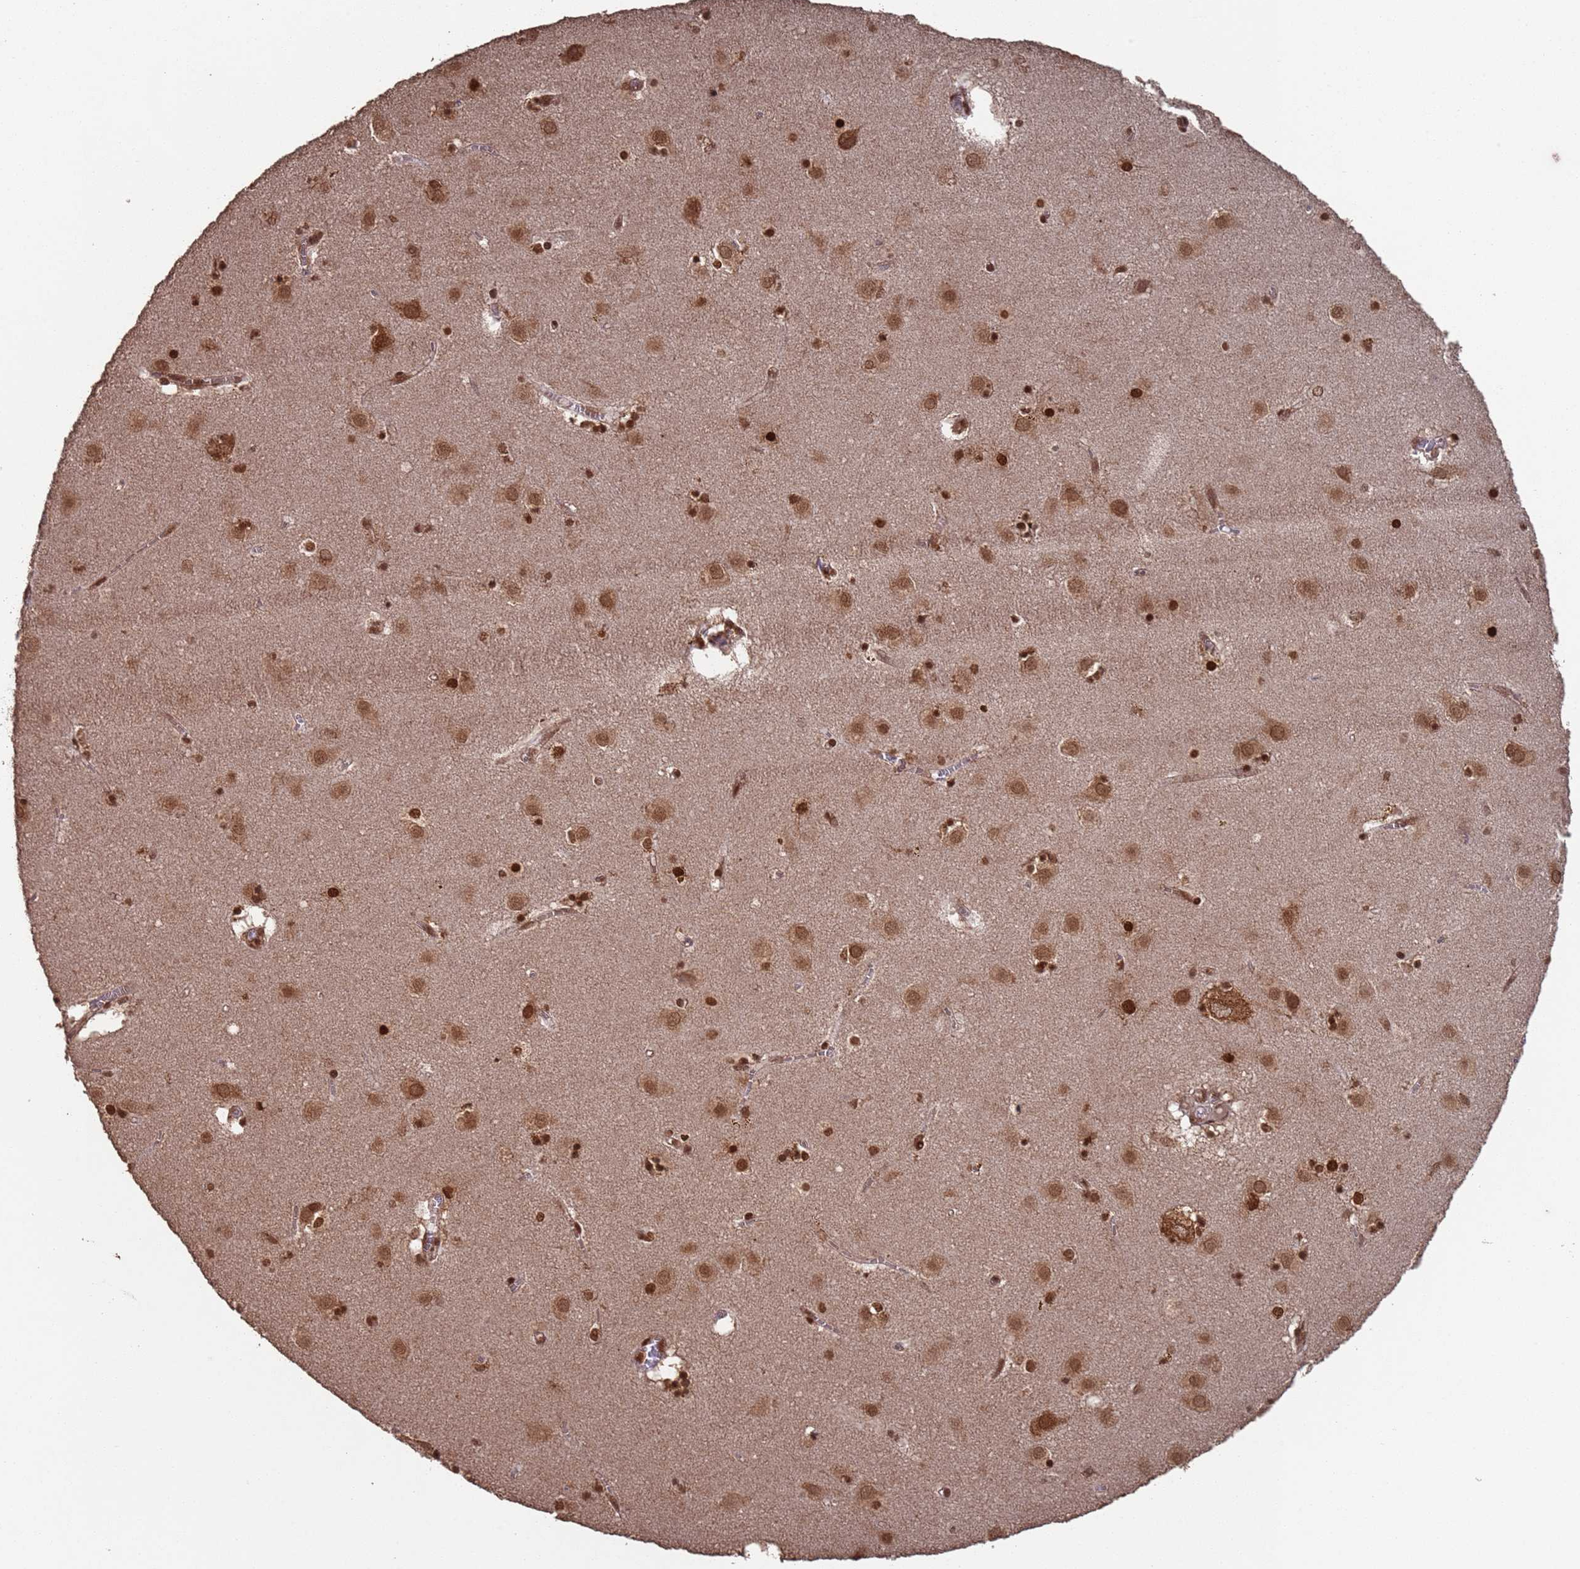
{"staining": {"intensity": "moderate", "quantity": ">75%", "location": "cytoplasmic/membranous,nuclear"}, "tissue": "caudate", "cell_type": "Glial cells", "image_type": "normal", "snomed": [{"axis": "morphology", "description": "Normal tissue, NOS"}, {"axis": "topography", "description": "Lateral ventricle wall"}], "caption": "Protein analysis of unremarkable caudate exhibits moderate cytoplasmic/membranous,nuclear expression in about >75% of glial cells.", "gene": "FUBP3", "patient": {"sex": "male", "age": 70}}